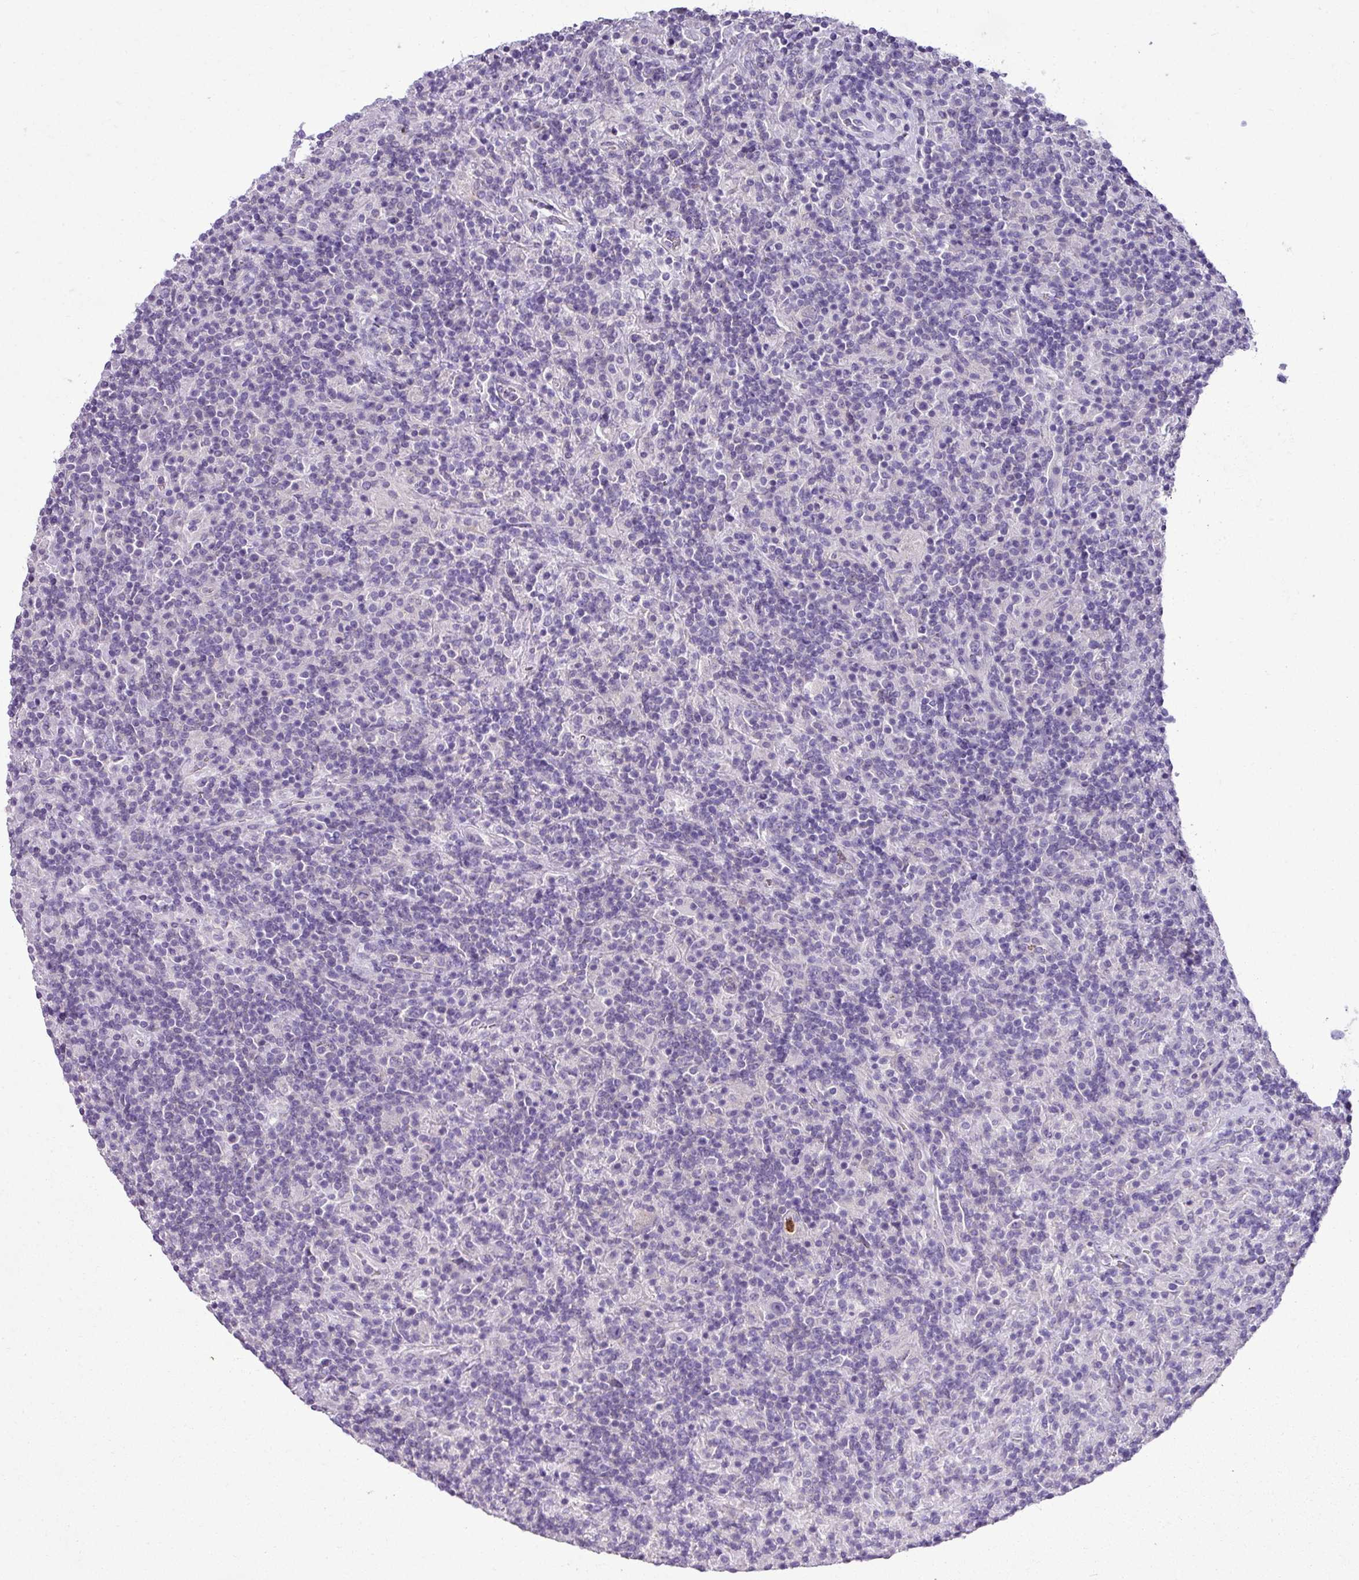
{"staining": {"intensity": "negative", "quantity": "none", "location": "none"}, "tissue": "lymphoma", "cell_type": "Tumor cells", "image_type": "cancer", "snomed": [{"axis": "morphology", "description": "Hodgkin's disease, NOS"}, {"axis": "topography", "description": "Lymph node"}], "caption": "IHC micrograph of neoplastic tissue: human Hodgkin's disease stained with DAB (3,3'-diaminobenzidine) demonstrates no significant protein positivity in tumor cells.", "gene": "ZSCAN5A", "patient": {"sex": "male", "age": 70}}